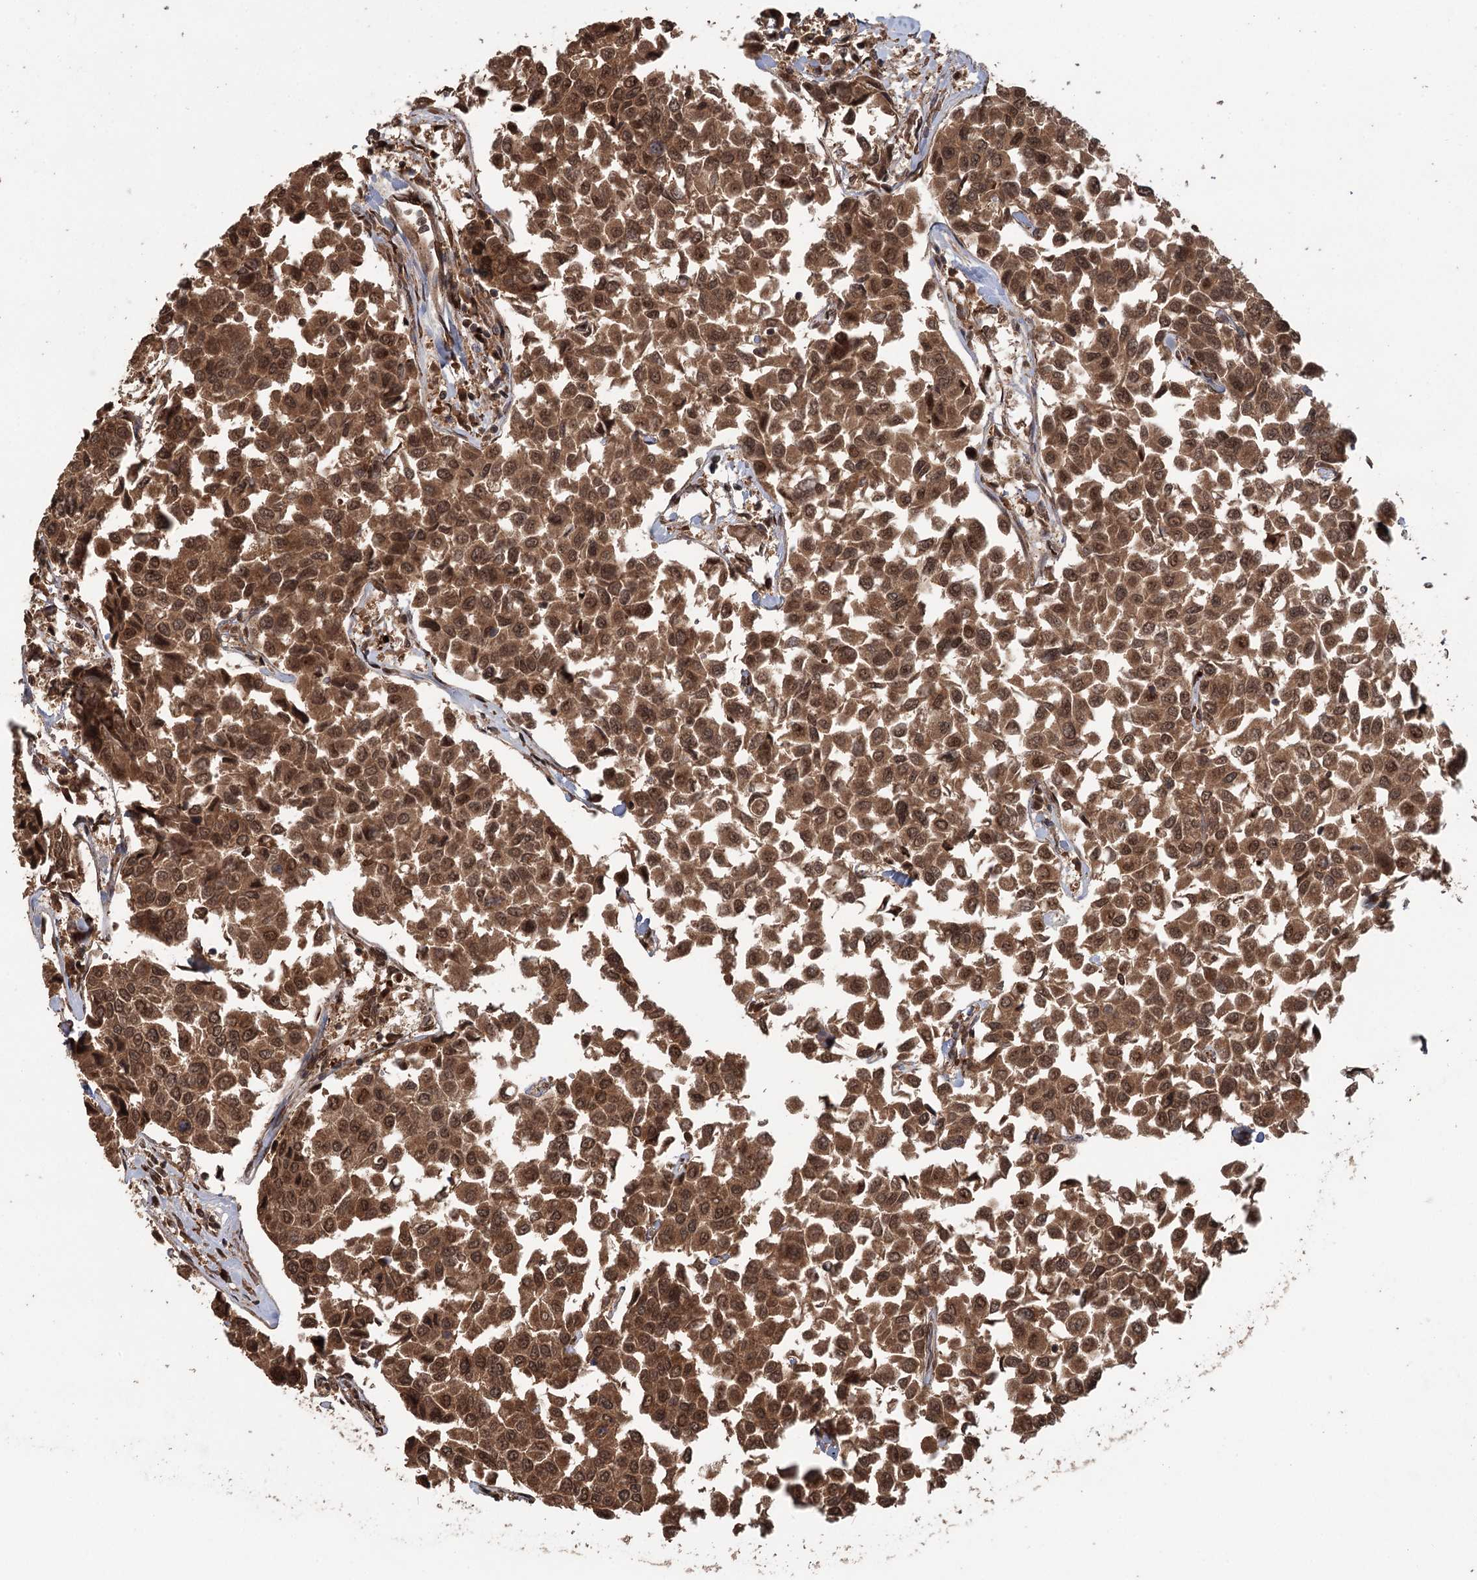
{"staining": {"intensity": "moderate", "quantity": ">75%", "location": "cytoplasmic/membranous,nuclear"}, "tissue": "breast cancer", "cell_type": "Tumor cells", "image_type": "cancer", "snomed": [{"axis": "morphology", "description": "Duct carcinoma"}, {"axis": "topography", "description": "Breast"}], "caption": "IHC staining of breast infiltrating ductal carcinoma, which exhibits medium levels of moderate cytoplasmic/membranous and nuclear staining in about >75% of tumor cells indicating moderate cytoplasmic/membranous and nuclear protein staining. The staining was performed using DAB (3,3'-diaminobenzidine) (brown) for protein detection and nuclei were counterstained in hematoxylin (blue).", "gene": "N6AMT1", "patient": {"sex": "female", "age": 55}}